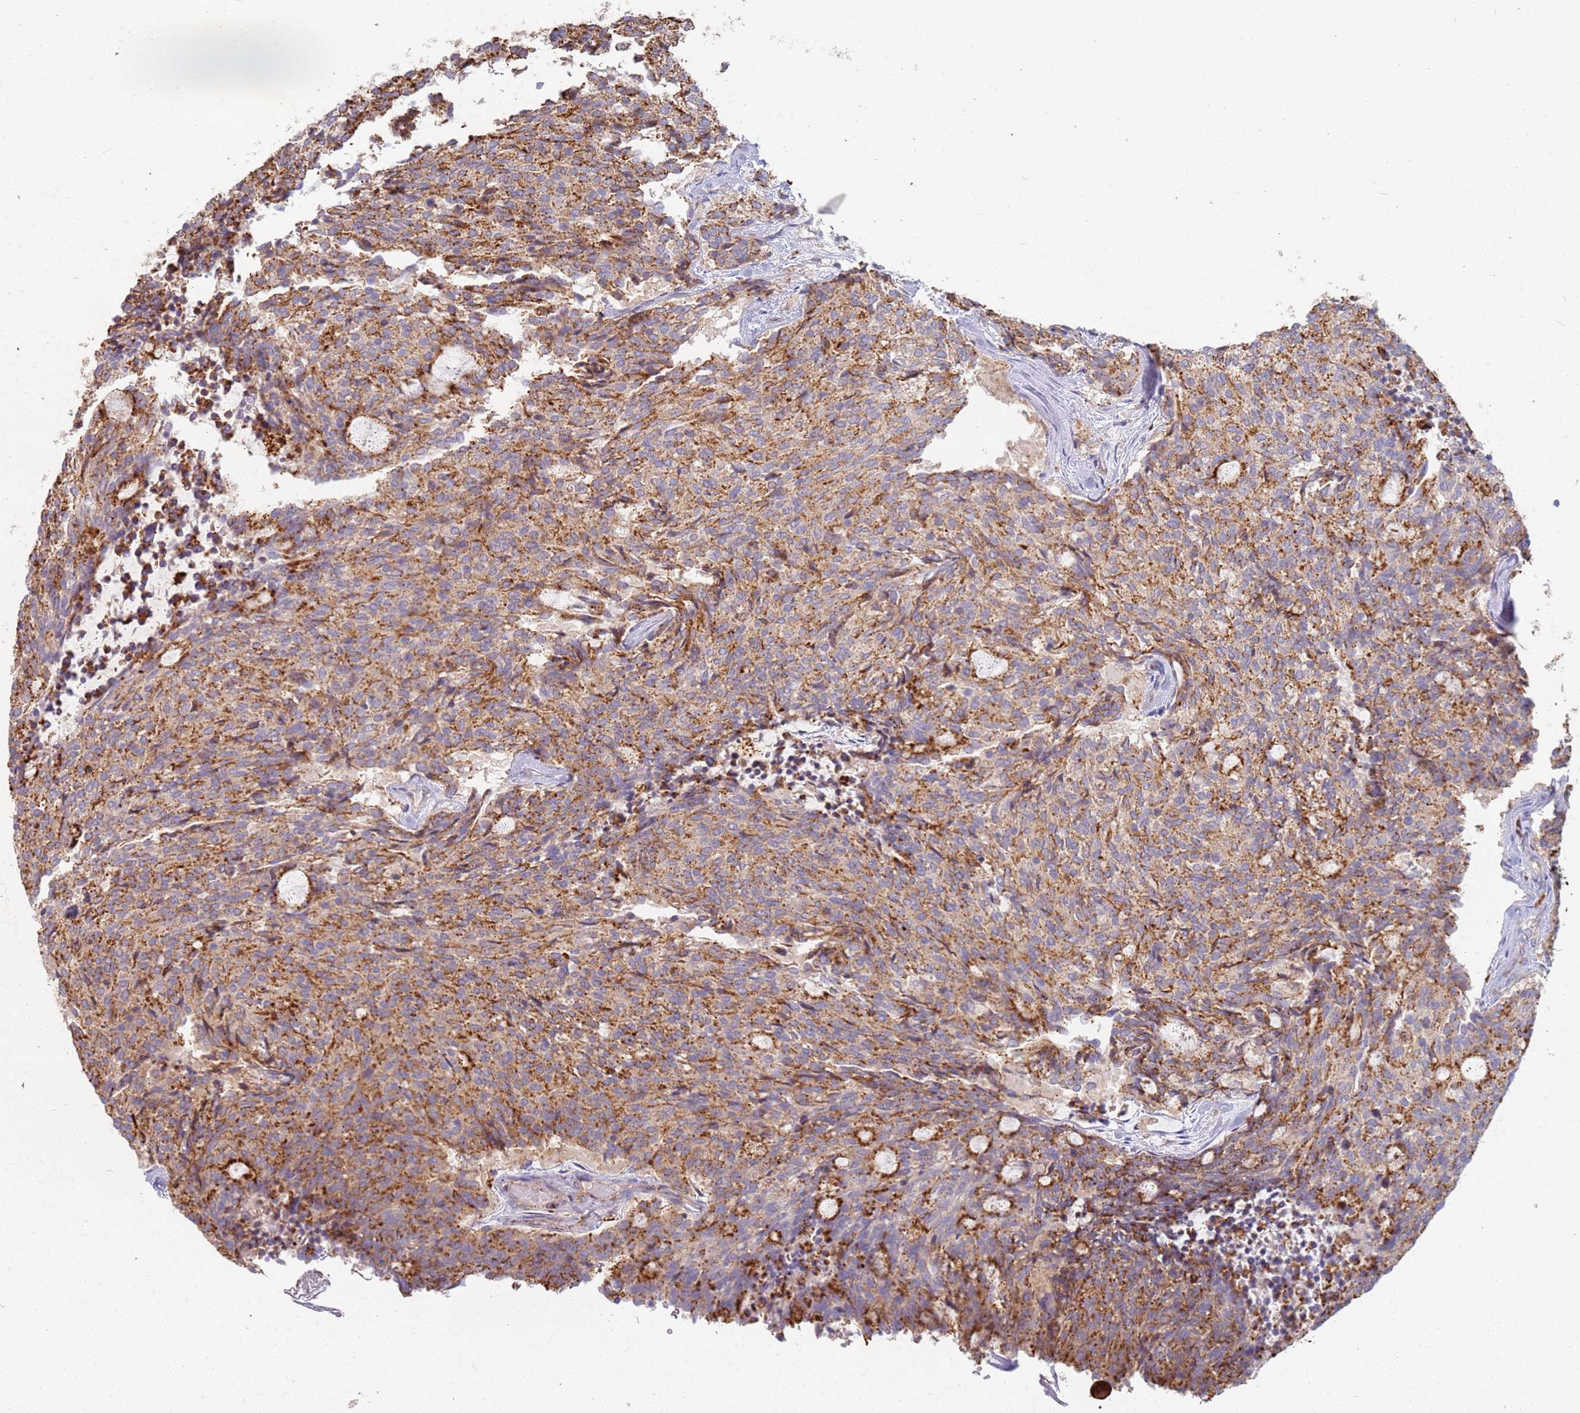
{"staining": {"intensity": "moderate", "quantity": ">75%", "location": "cytoplasmic/membranous"}, "tissue": "carcinoid", "cell_type": "Tumor cells", "image_type": "cancer", "snomed": [{"axis": "morphology", "description": "Carcinoid, malignant, NOS"}, {"axis": "topography", "description": "Pancreas"}], "caption": "This is an image of immunohistochemistry (IHC) staining of carcinoid (malignant), which shows moderate staining in the cytoplasmic/membranous of tumor cells.", "gene": "TMEM229B", "patient": {"sex": "female", "age": 54}}